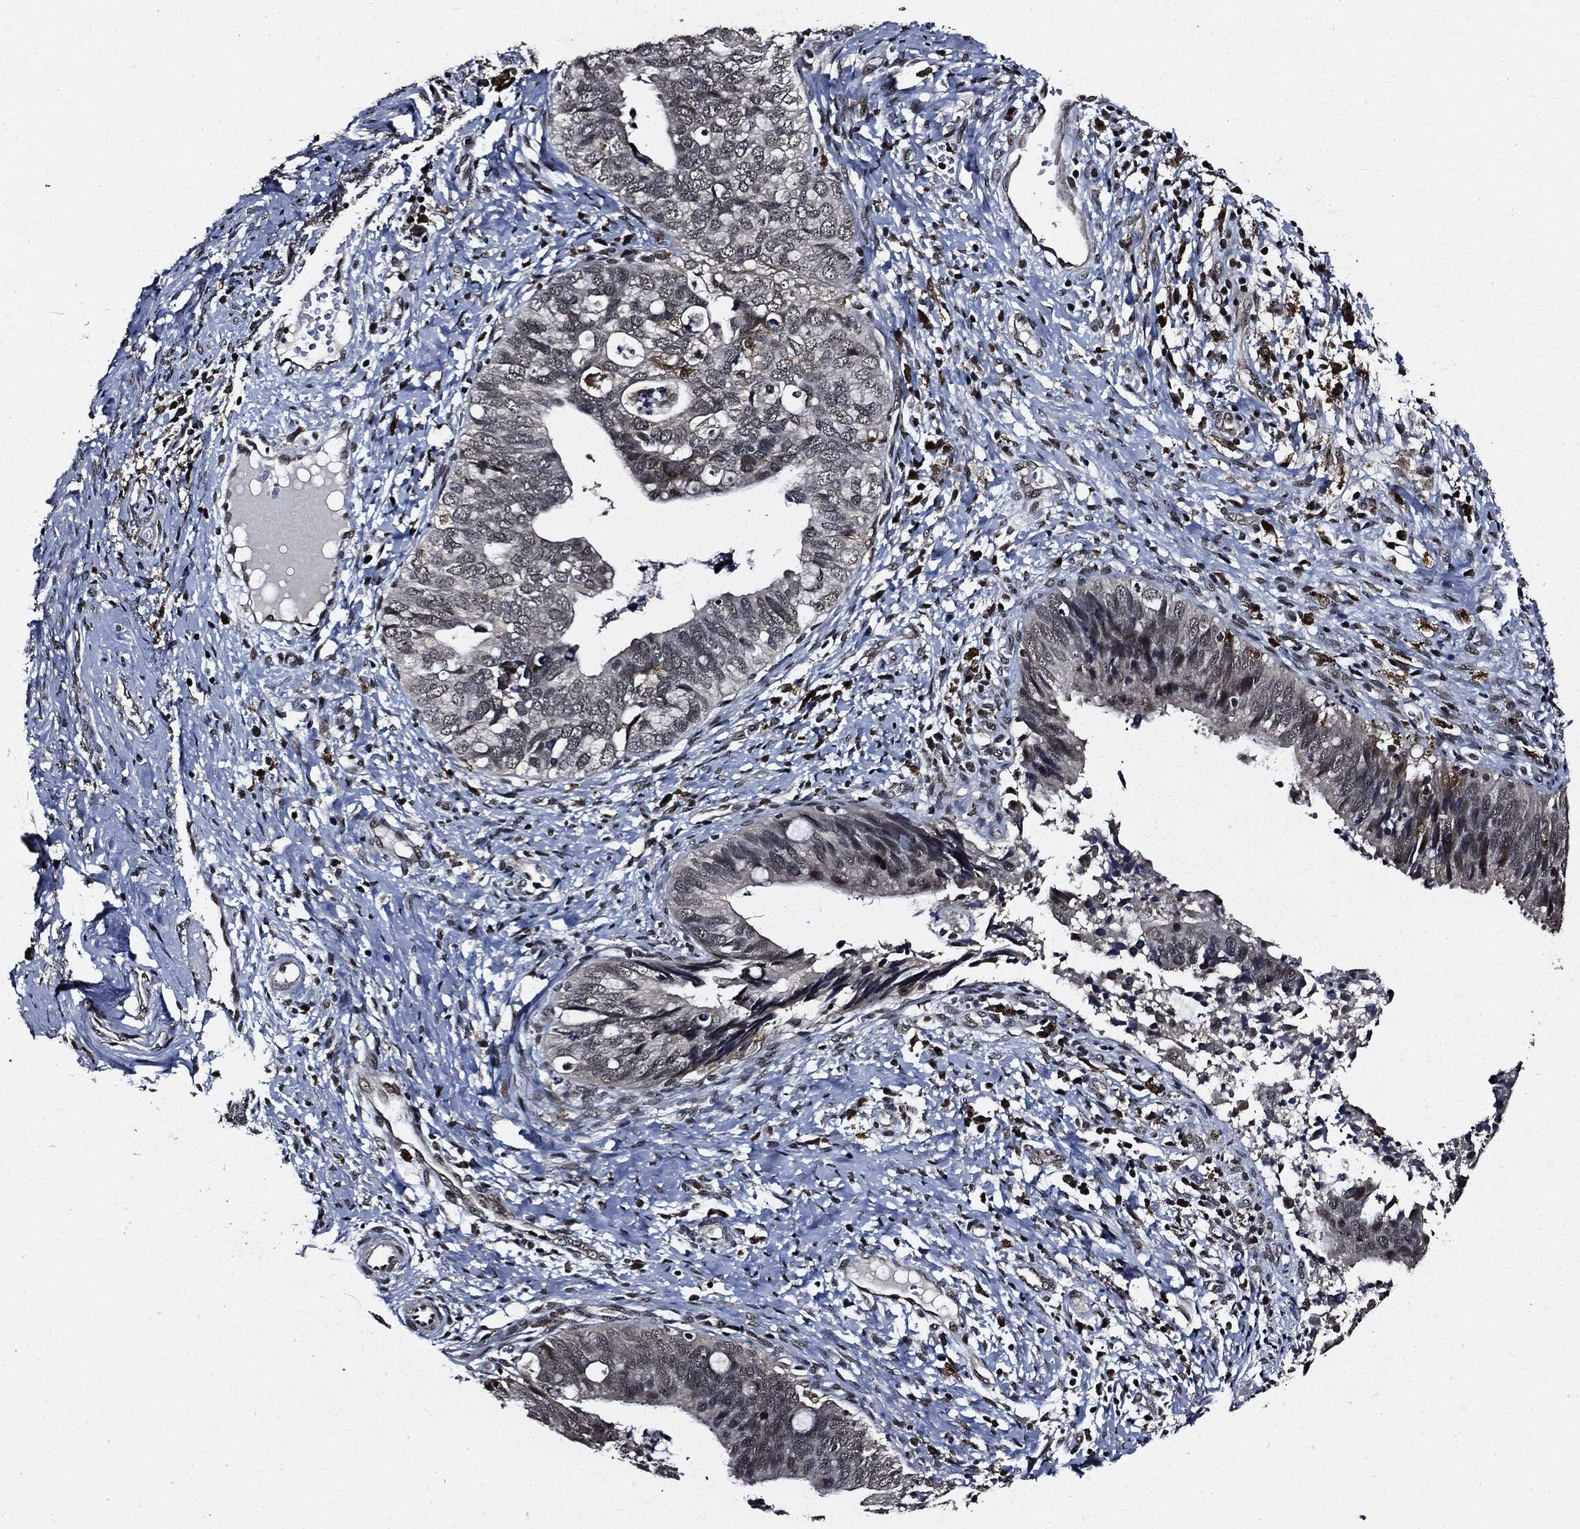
{"staining": {"intensity": "negative", "quantity": "none", "location": "none"}, "tissue": "cervical cancer", "cell_type": "Tumor cells", "image_type": "cancer", "snomed": [{"axis": "morphology", "description": "Adenocarcinoma, NOS"}, {"axis": "topography", "description": "Cervix"}], "caption": "High power microscopy micrograph of an immunohistochemistry (IHC) micrograph of cervical cancer, revealing no significant expression in tumor cells.", "gene": "SUGT1", "patient": {"sex": "female", "age": 42}}